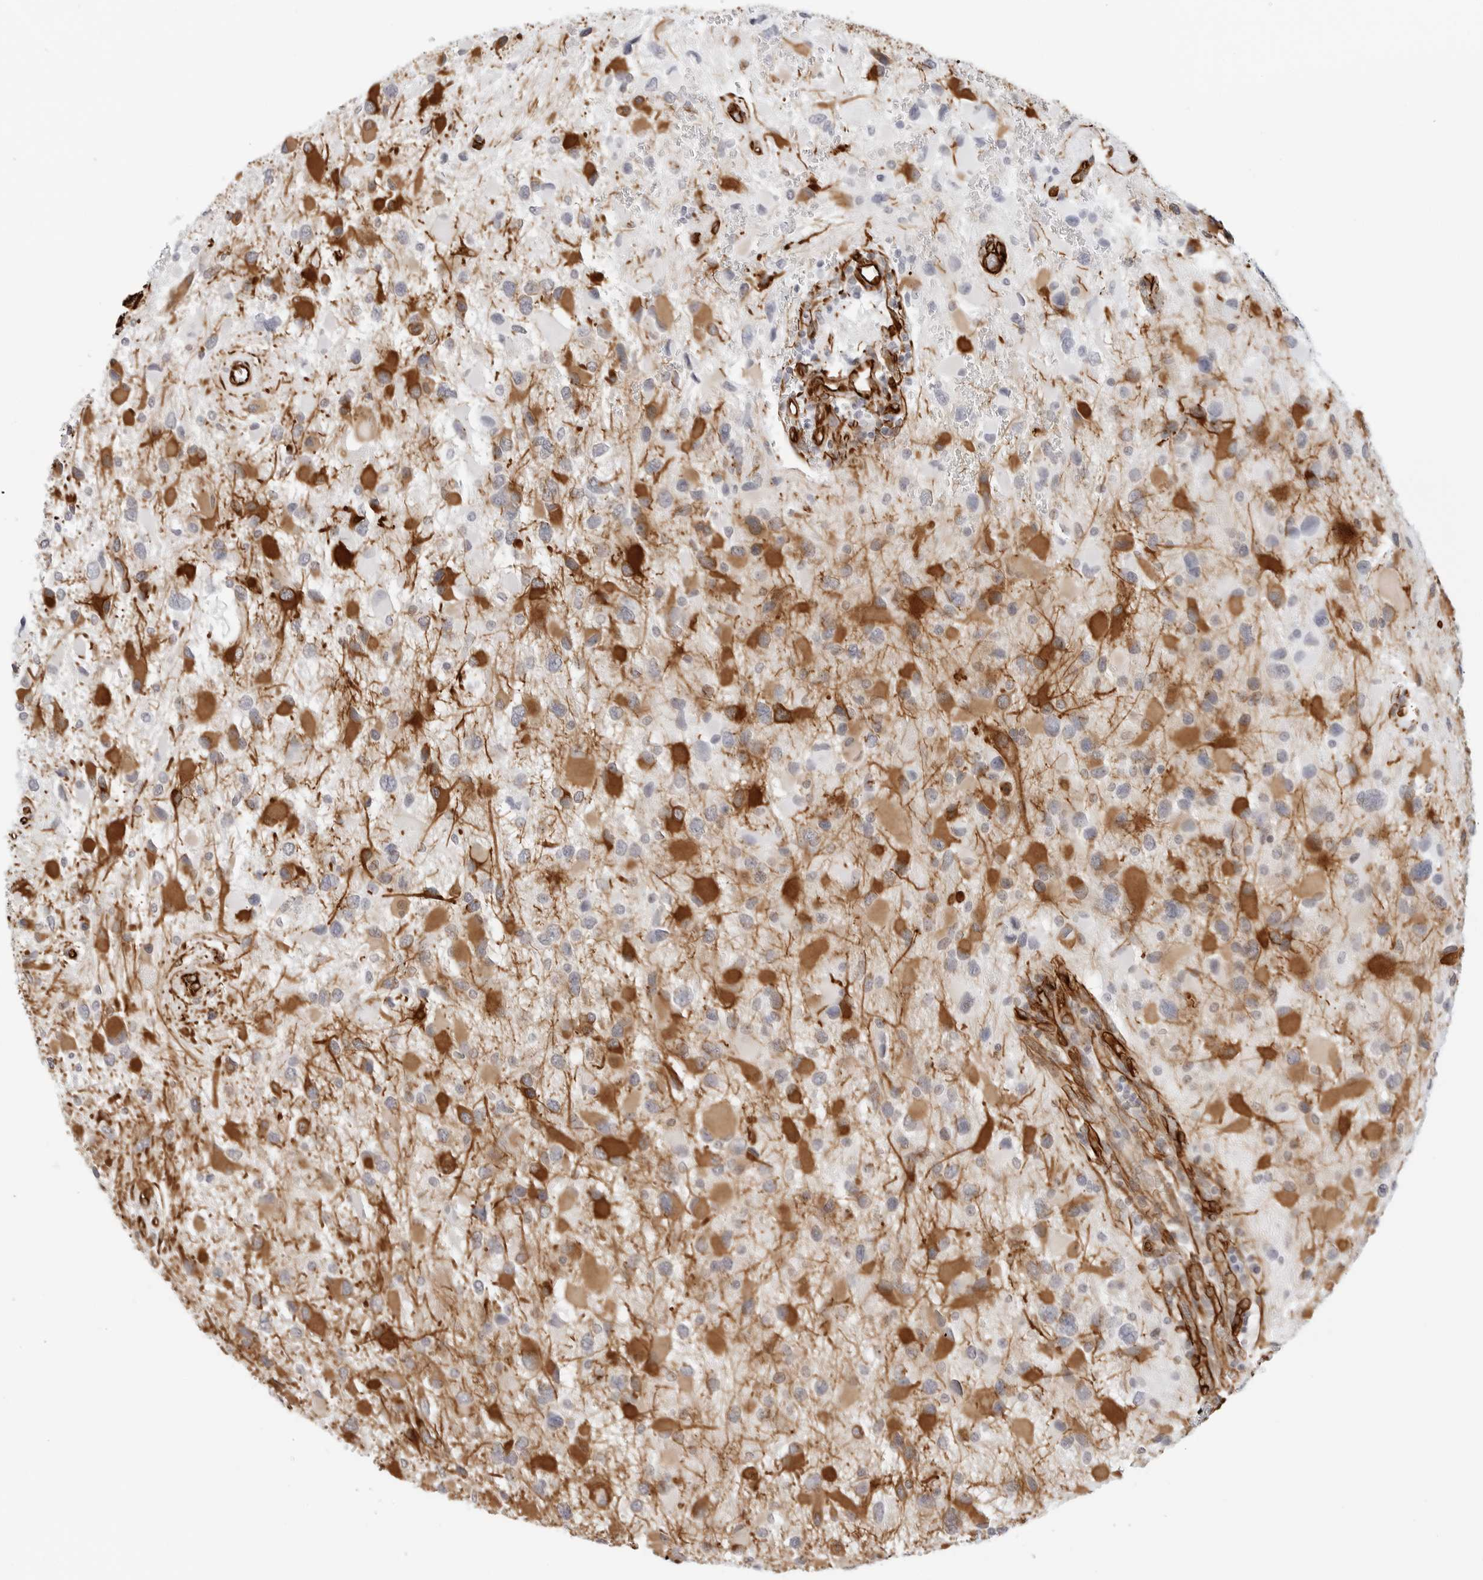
{"staining": {"intensity": "moderate", "quantity": "25%-75%", "location": "cytoplasmic/membranous"}, "tissue": "glioma", "cell_type": "Tumor cells", "image_type": "cancer", "snomed": [{"axis": "morphology", "description": "Glioma, malignant, High grade"}, {"axis": "topography", "description": "Brain"}], "caption": "Immunohistochemistry micrograph of neoplastic tissue: human glioma stained using immunohistochemistry reveals medium levels of moderate protein expression localized specifically in the cytoplasmic/membranous of tumor cells, appearing as a cytoplasmic/membranous brown color.", "gene": "NES", "patient": {"sex": "male", "age": 53}}